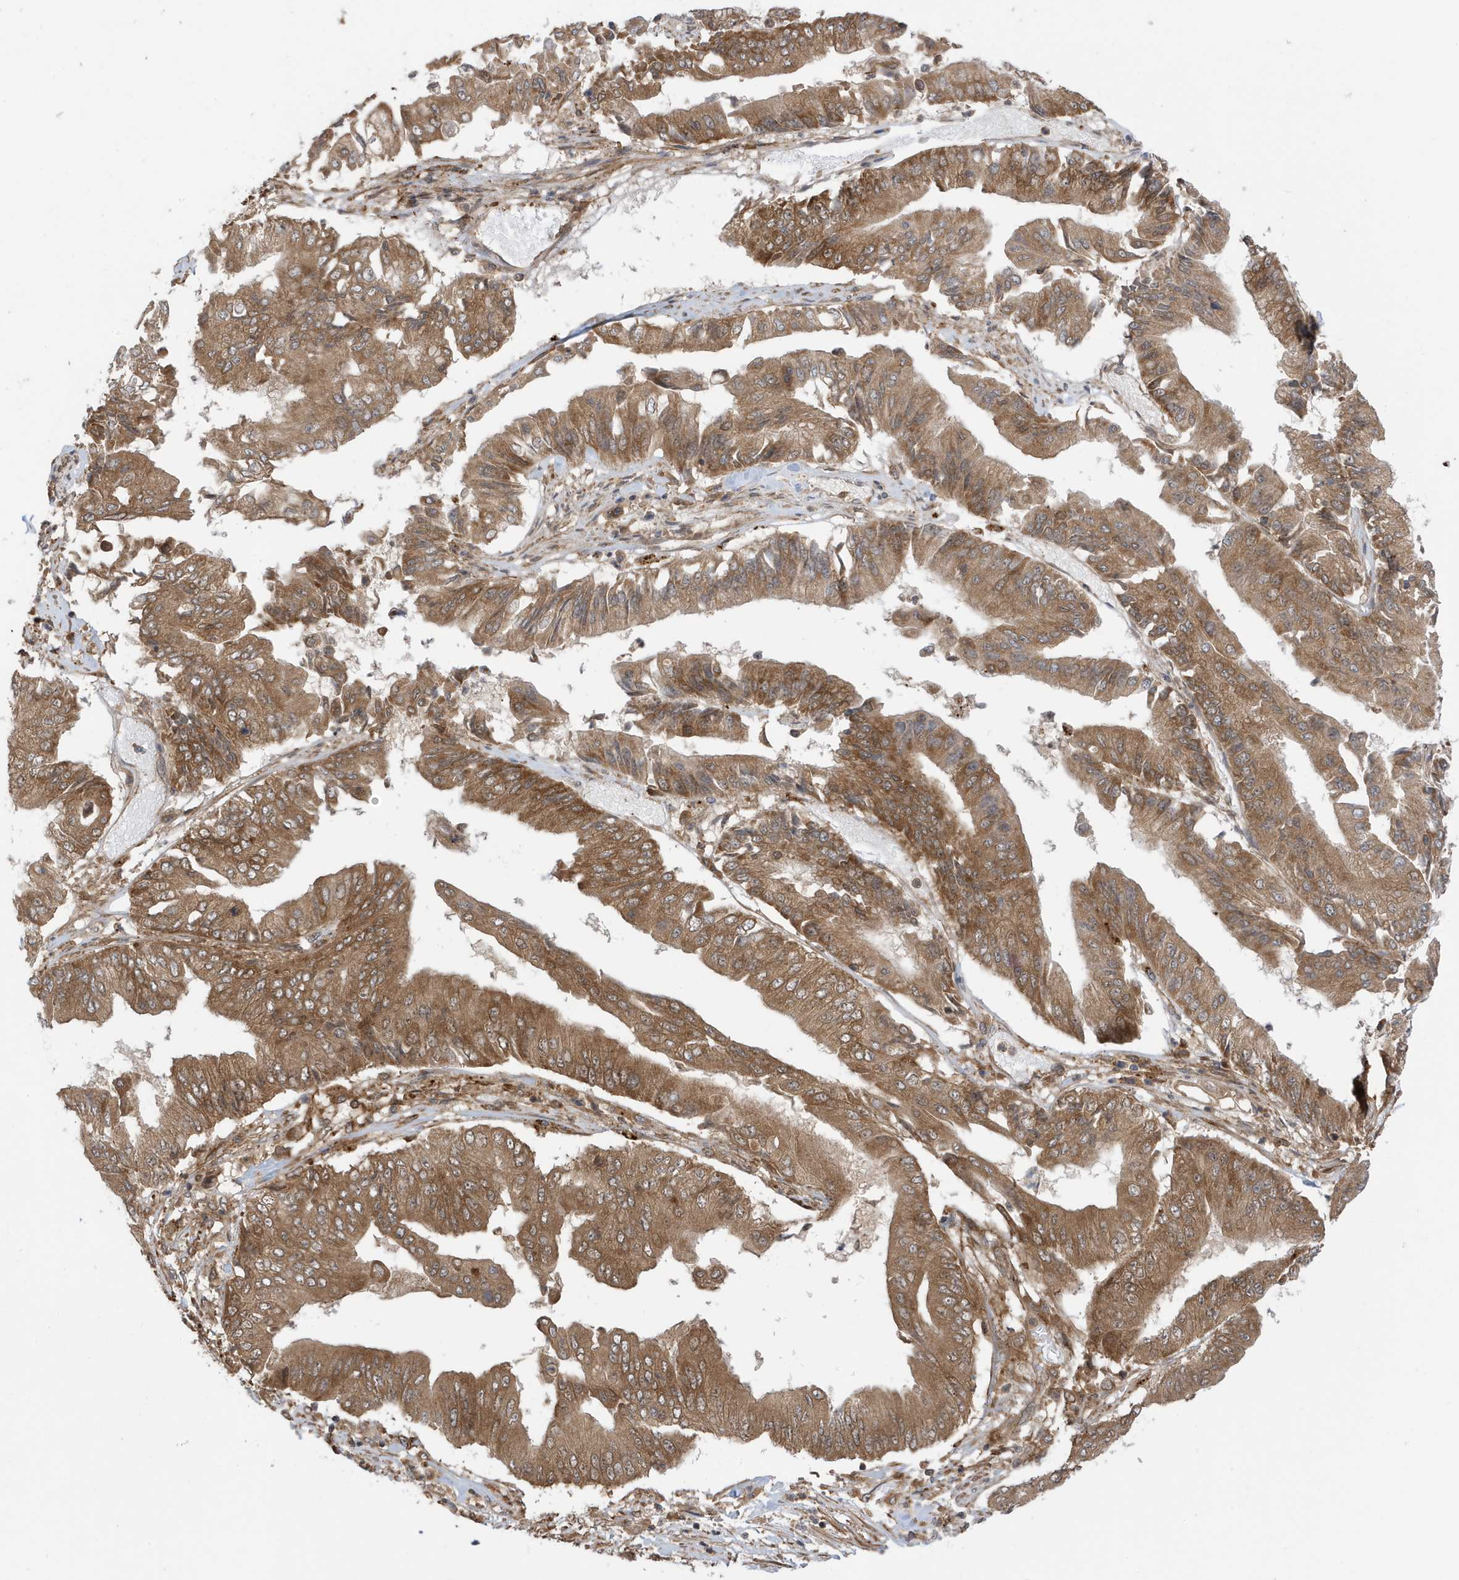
{"staining": {"intensity": "moderate", "quantity": ">75%", "location": "cytoplasmic/membranous"}, "tissue": "pancreatic cancer", "cell_type": "Tumor cells", "image_type": "cancer", "snomed": [{"axis": "morphology", "description": "Adenocarcinoma, NOS"}, {"axis": "topography", "description": "Pancreas"}], "caption": "Pancreatic cancer stained for a protein (brown) displays moderate cytoplasmic/membranous positive expression in about >75% of tumor cells.", "gene": "DHX36", "patient": {"sex": "female", "age": 77}}